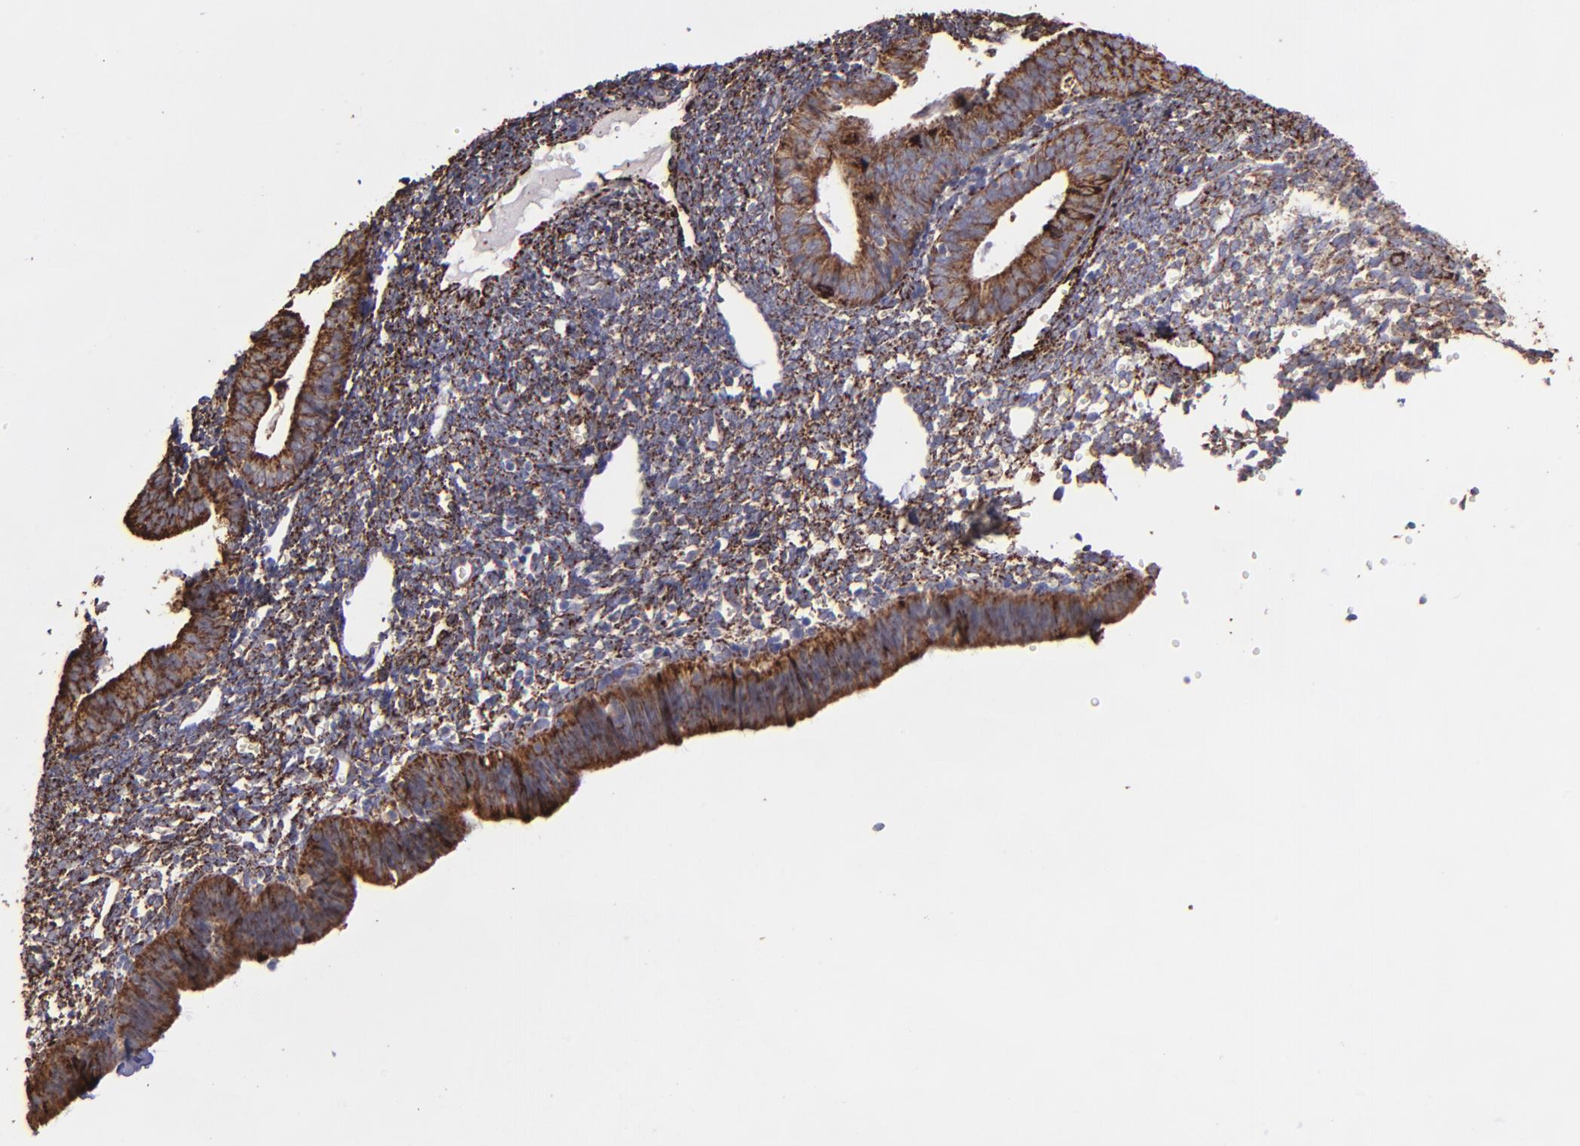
{"staining": {"intensity": "moderate", "quantity": ">75%", "location": "cytoplasmic/membranous"}, "tissue": "endometrium", "cell_type": "Cells in endometrial stroma", "image_type": "normal", "snomed": [{"axis": "morphology", "description": "Normal tissue, NOS"}, {"axis": "topography", "description": "Endometrium"}], "caption": "An IHC image of normal tissue is shown. Protein staining in brown highlights moderate cytoplasmic/membranous positivity in endometrium within cells in endometrial stroma. The protein is stained brown, and the nuclei are stained in blue (DAB IHC with brightfield microscopy, high magnification).", "gene": "MAOB", "patient": {"sex": "female", "age": 61}}